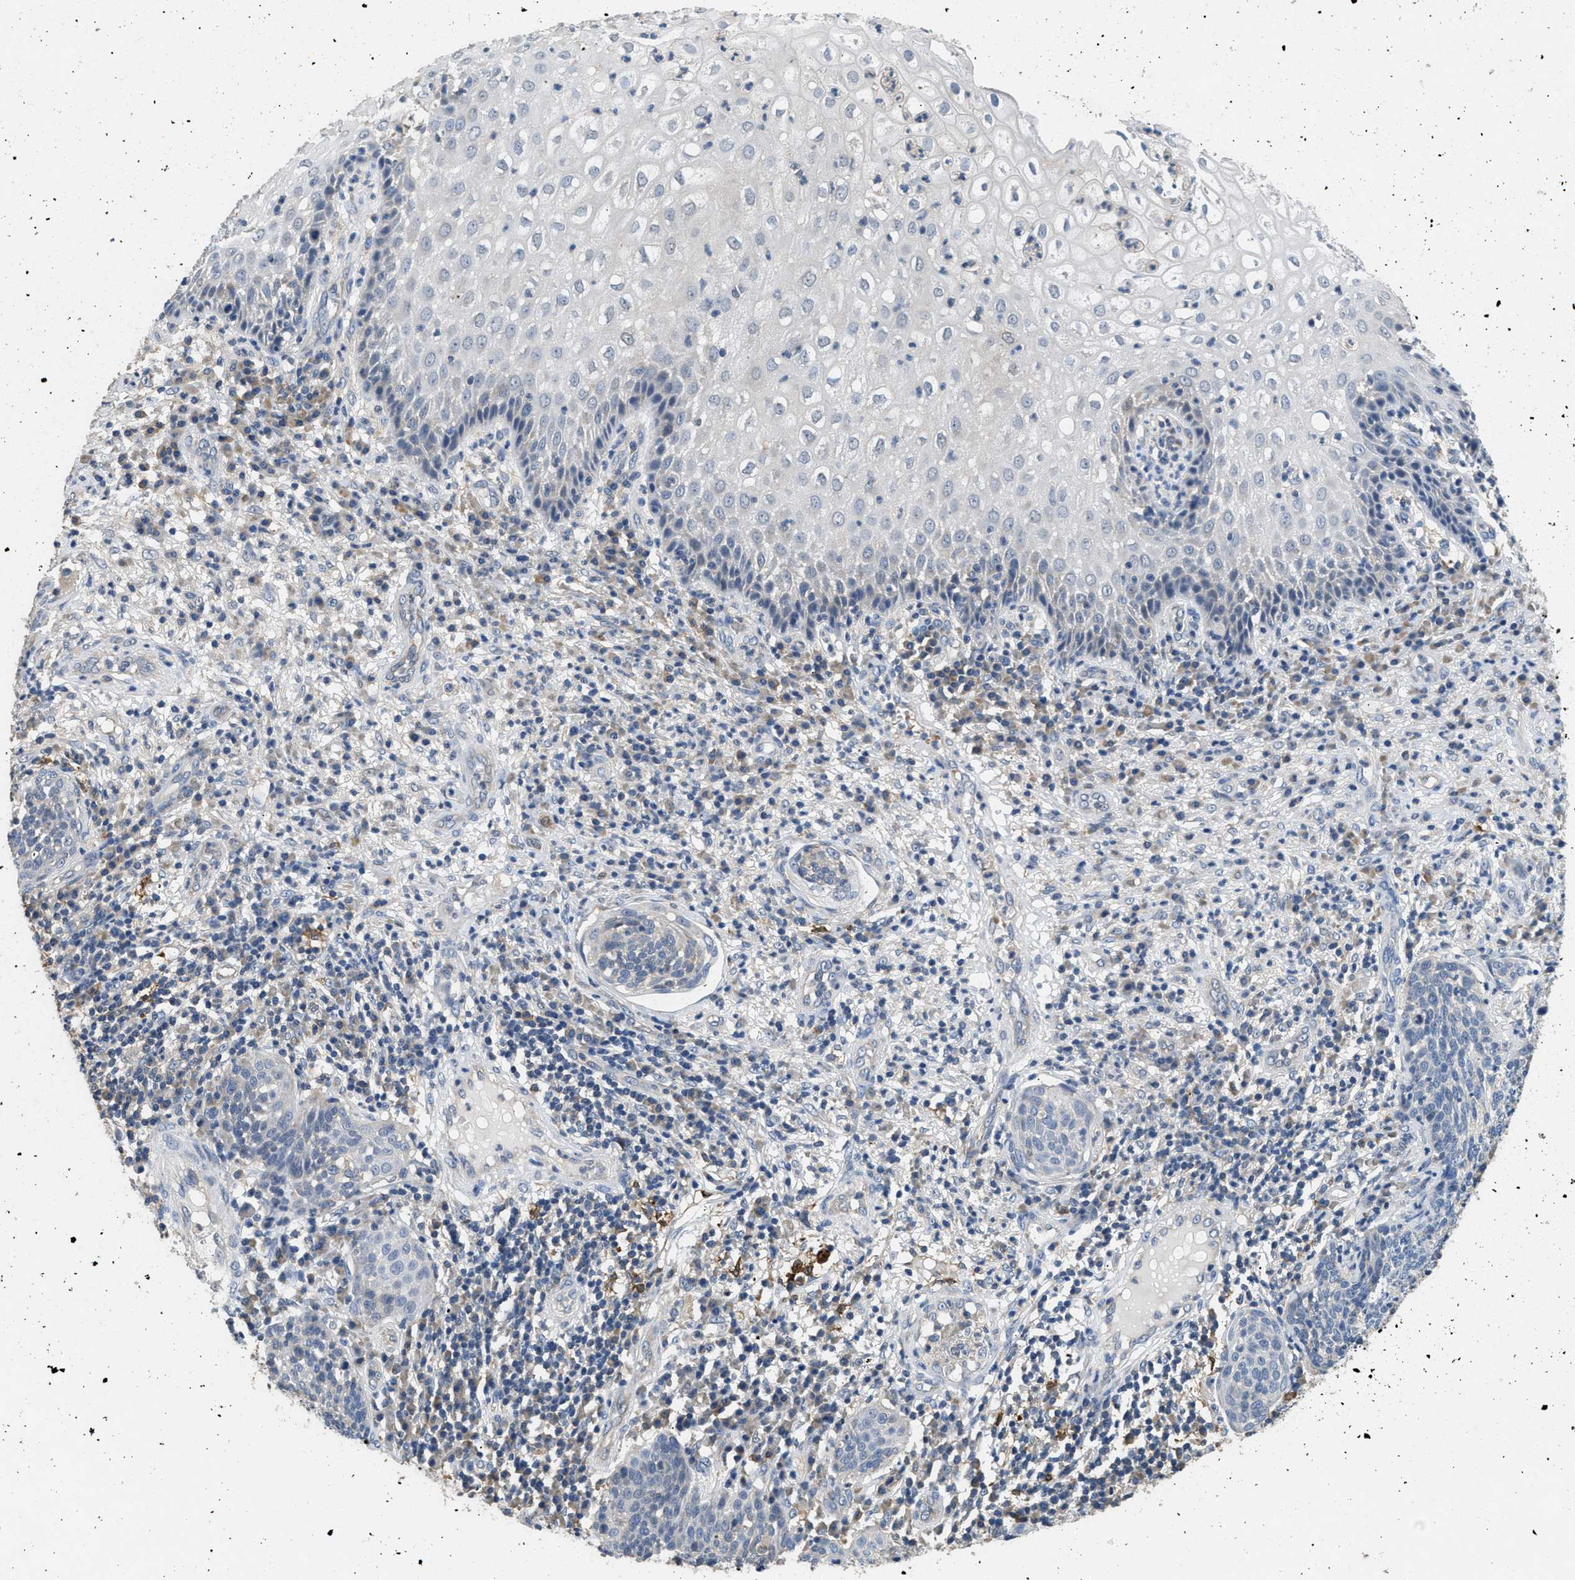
{"staining": {"intensity": "negative", "quantity": "none", "location": "none"}, "tissue": "cervical cancer", "cell_type": "Tumor cells", "image_type": "cancer", "snomed": [{"axis": "morphology", "description": "Squamous cell carcinoma, NOS"}, {"axis": "topography", "description": "Cervix"}], "caption": "Human cervical cancer (squamous cell carcinoma) stained for a protein using IHC displays no expression in tumor cells.", "gene": "DGKE", "patient": {"sex": "female", "age": 34}}